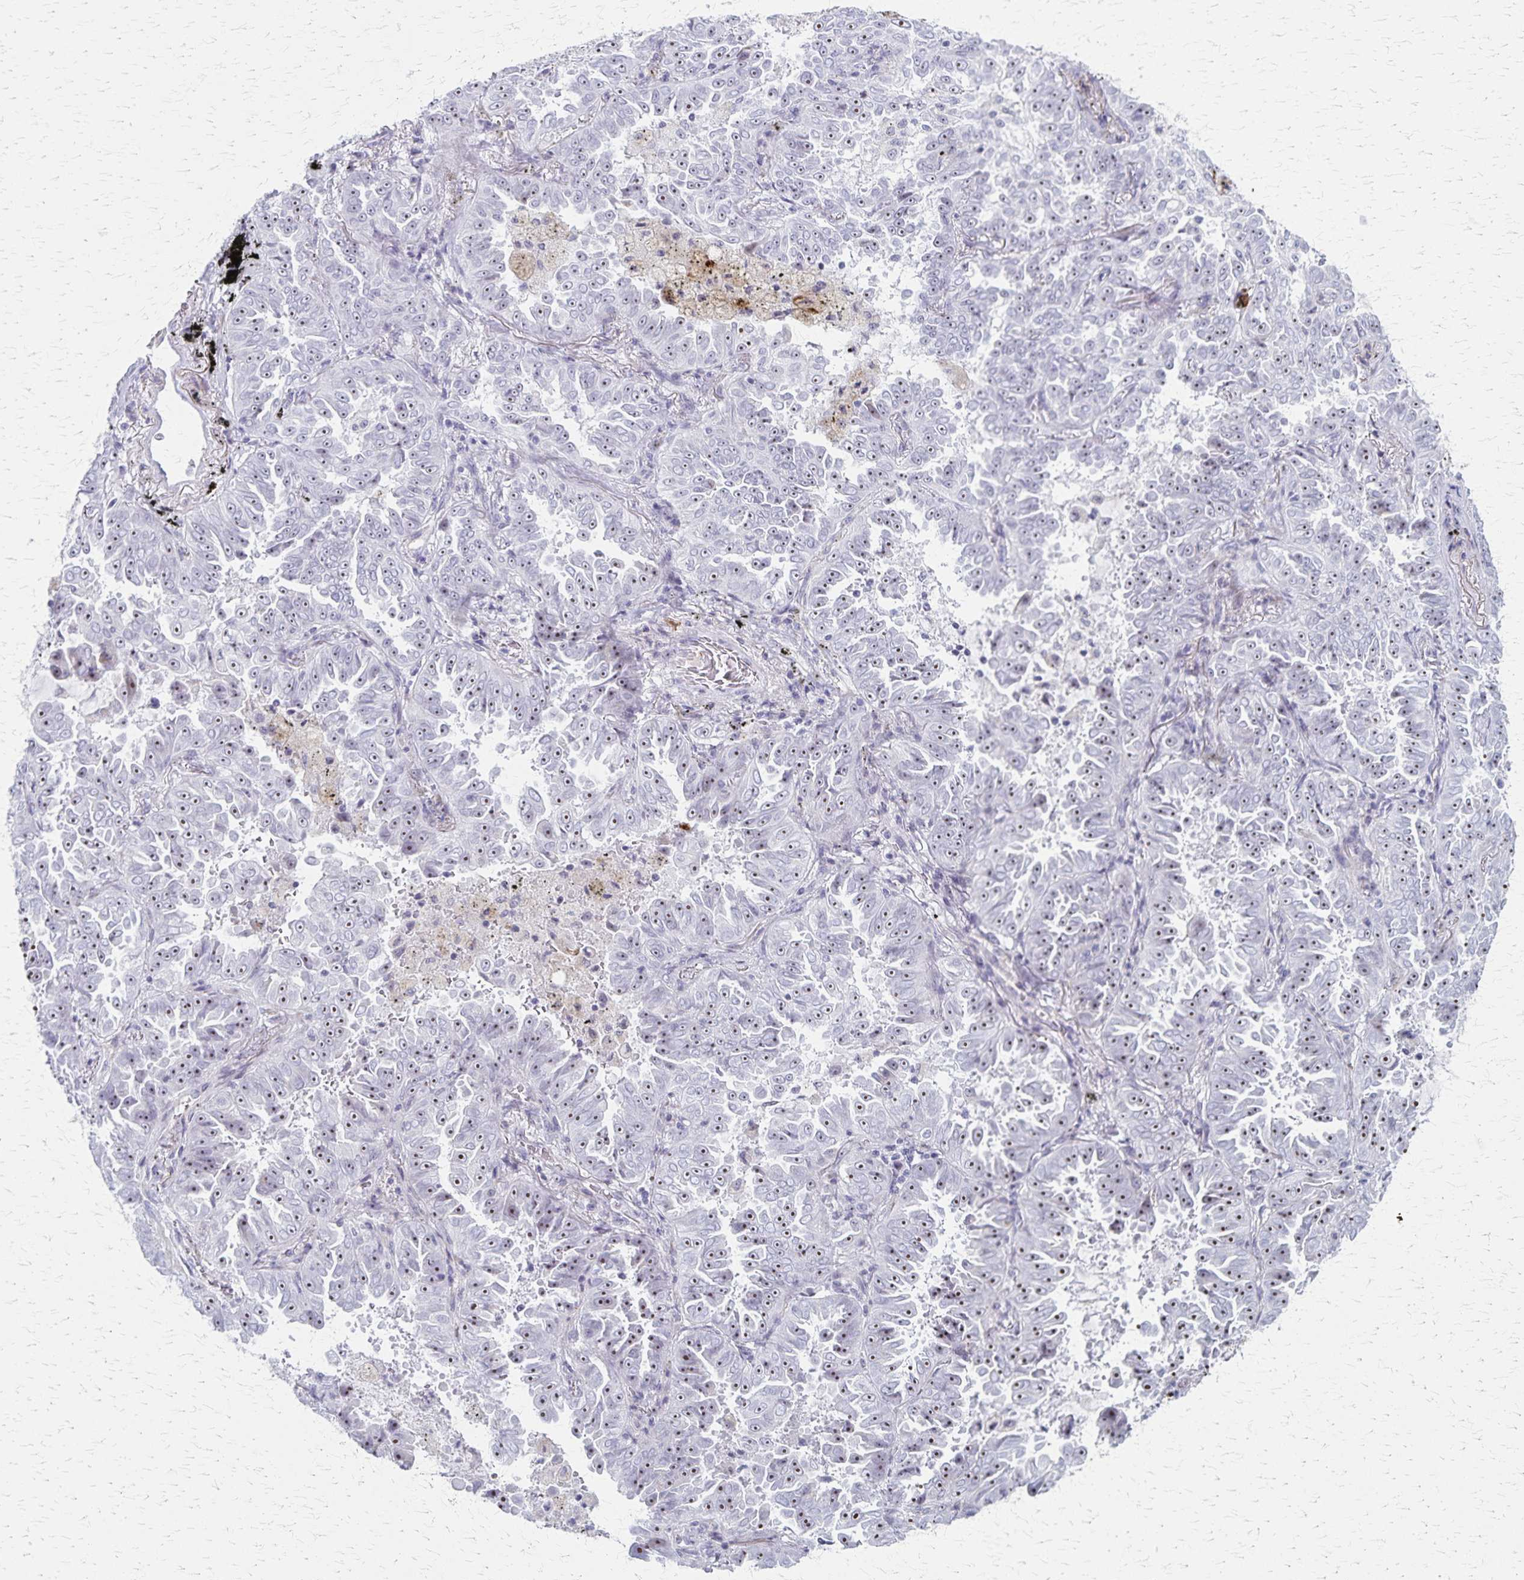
{"staining": {"intensity": "moderate", "quantity": ">75%", "location": "nuclear"}, "tissue": "lung cancer", "cell_type": "Tumor cells", "image_type": "cancer", "snomed": [{"axis": "morphology", "description": "Adenocarcinoma, NOS"}, {"axis": "topography", "description": "Lung"}], "caption": "An immunohistochemistry photomicrograph of tumor tissue is shown. Protein staining in brown labels moderate nuclear positivity in adenocarcinoma (lung) within tumor cells. (Stains: DAB in brown, nuclei in blue, Microscopy: brightfield microscopy at high magnification).", "gene": "DLK2", "patient": {"sex": "female", "age": 52}}